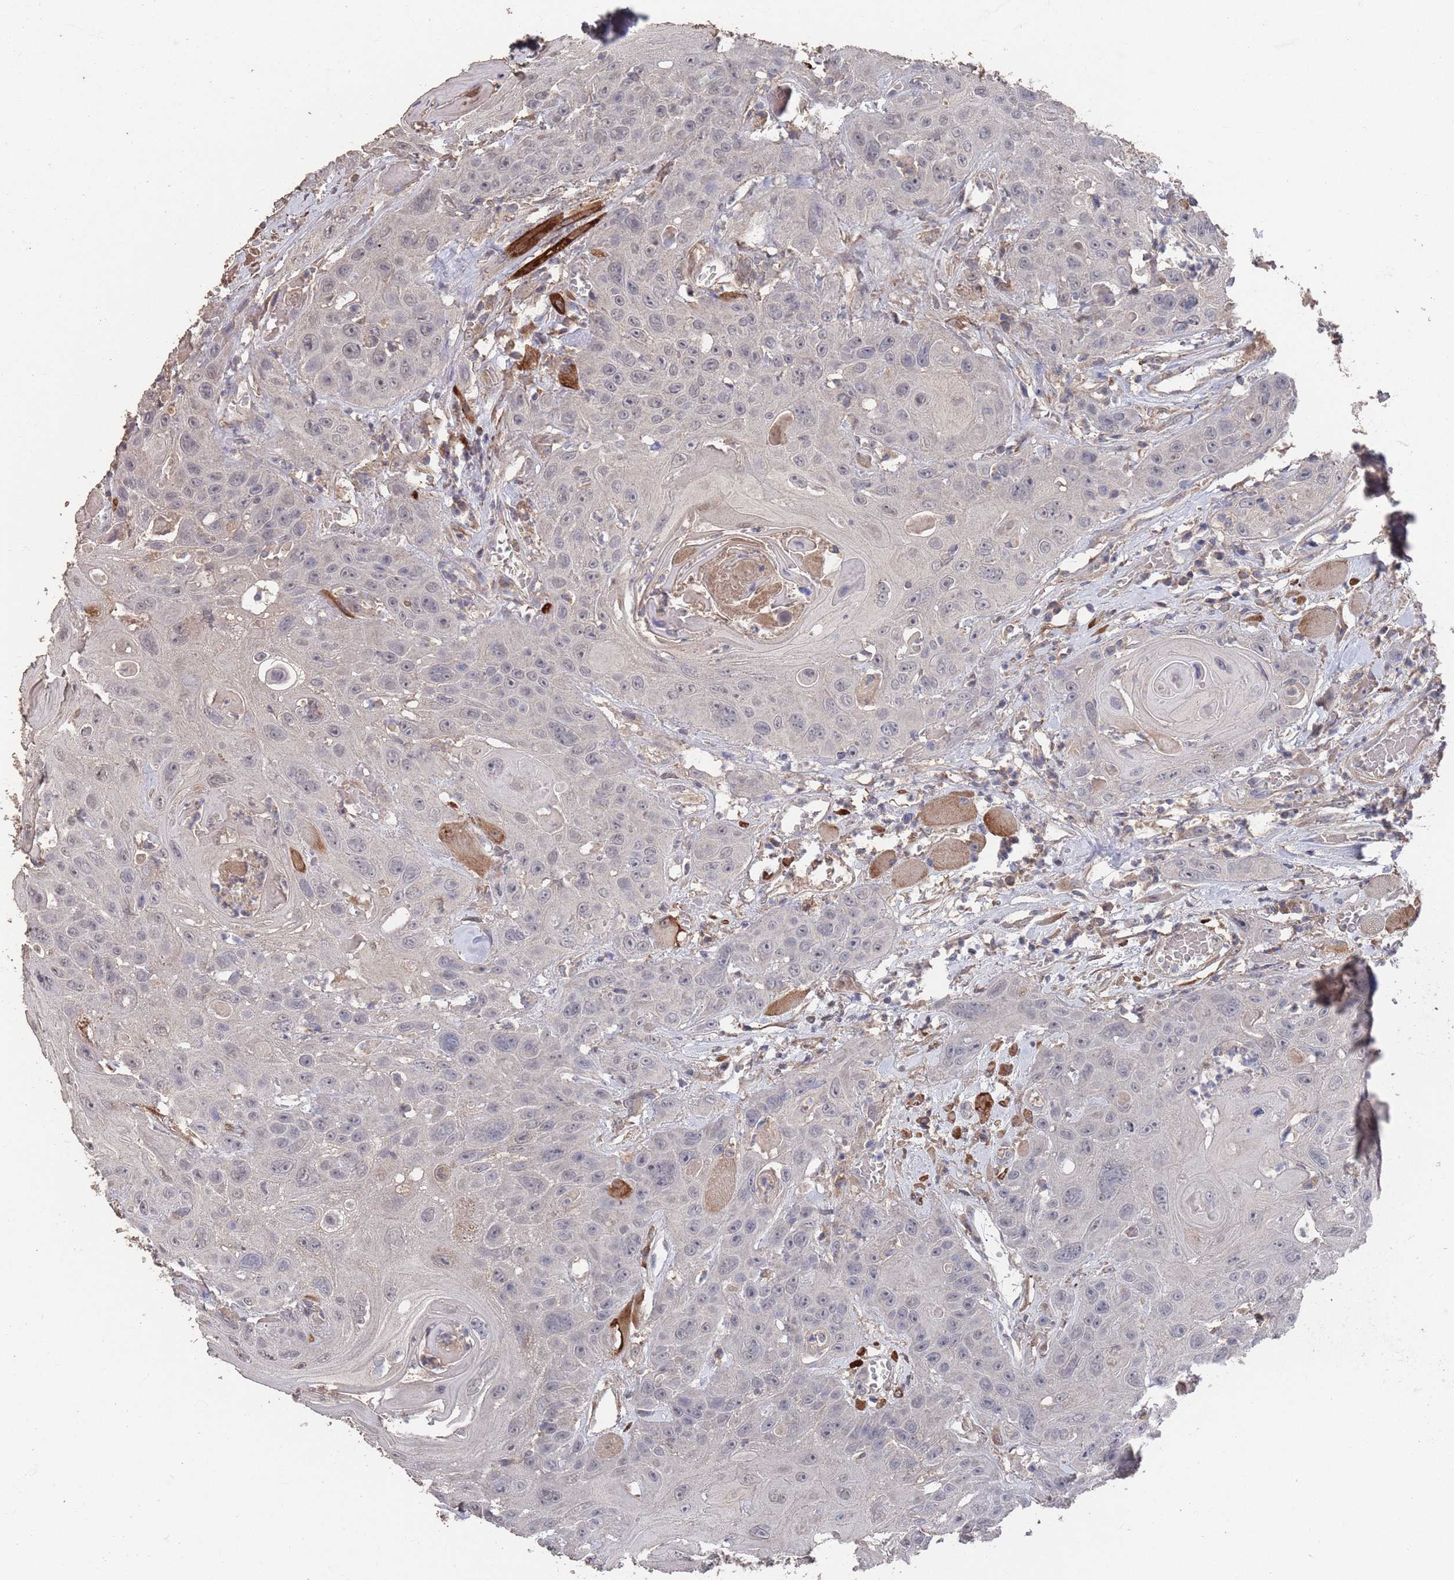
{"staining": {"intensity": "negative", "quantity": "none", "location": "none"}, "tissue": "head and neck cancer", "cell_type": "Tumor cells", "image_type": "cancer", "snomed": [{"axis": "morphology", "description": "Squamous cell carcinoma, NOS"}, {"axis": "topography", "description": "Head-Neck"}], "caption": "Immunohistochemical staining of human head and neck cancer (squamous cell carcinoma) reveals no significant staining in tumor cells.", "gene": "BTBD18", "patient": {"sex": "female", "age": 59}}